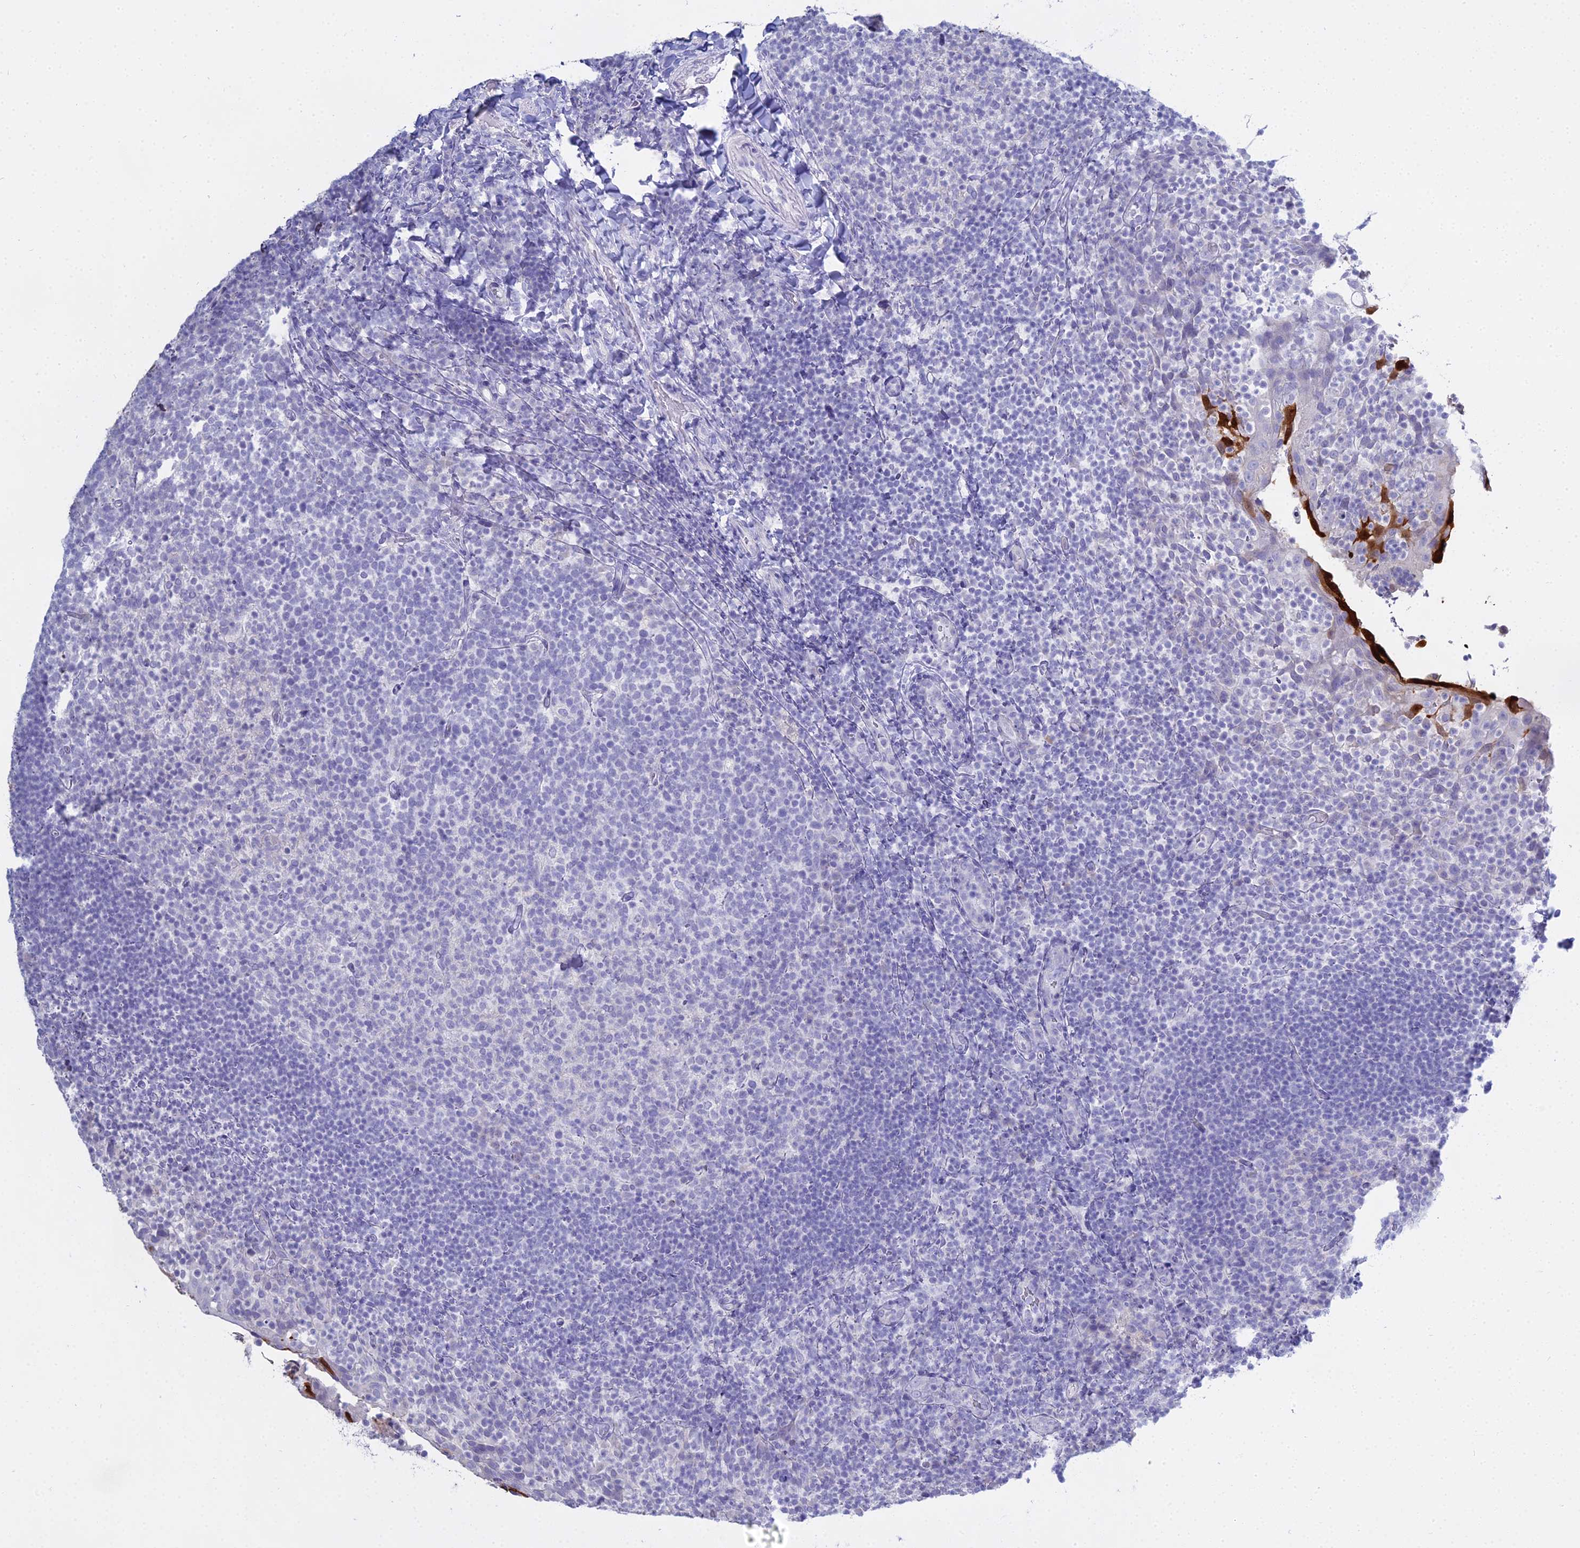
{"staining": {"intensity": "negative", "quantity": "none", "location": "none"}, "tissue": "tonsil", "cell_type": "Germinal center cells", "image_type": "normal", "snomed": [{"axis": "morphology", "description": "Normal tissue, NOS"}, {"axis": "topography", "description": "Tonsil"}], "caption": "IHC histopathology image of unremarkable tonsil: tonsil stained with DAB (3,3'-diaminobenzidine) shows no significant protein expression in germinal center cells. (Brightfield microscopy of DAB (3,3'-diaminobenzidine) immunohistochemistry at high magnification).", "gene": "S100A7", "patient": {"sex": "female", "age": 10}}